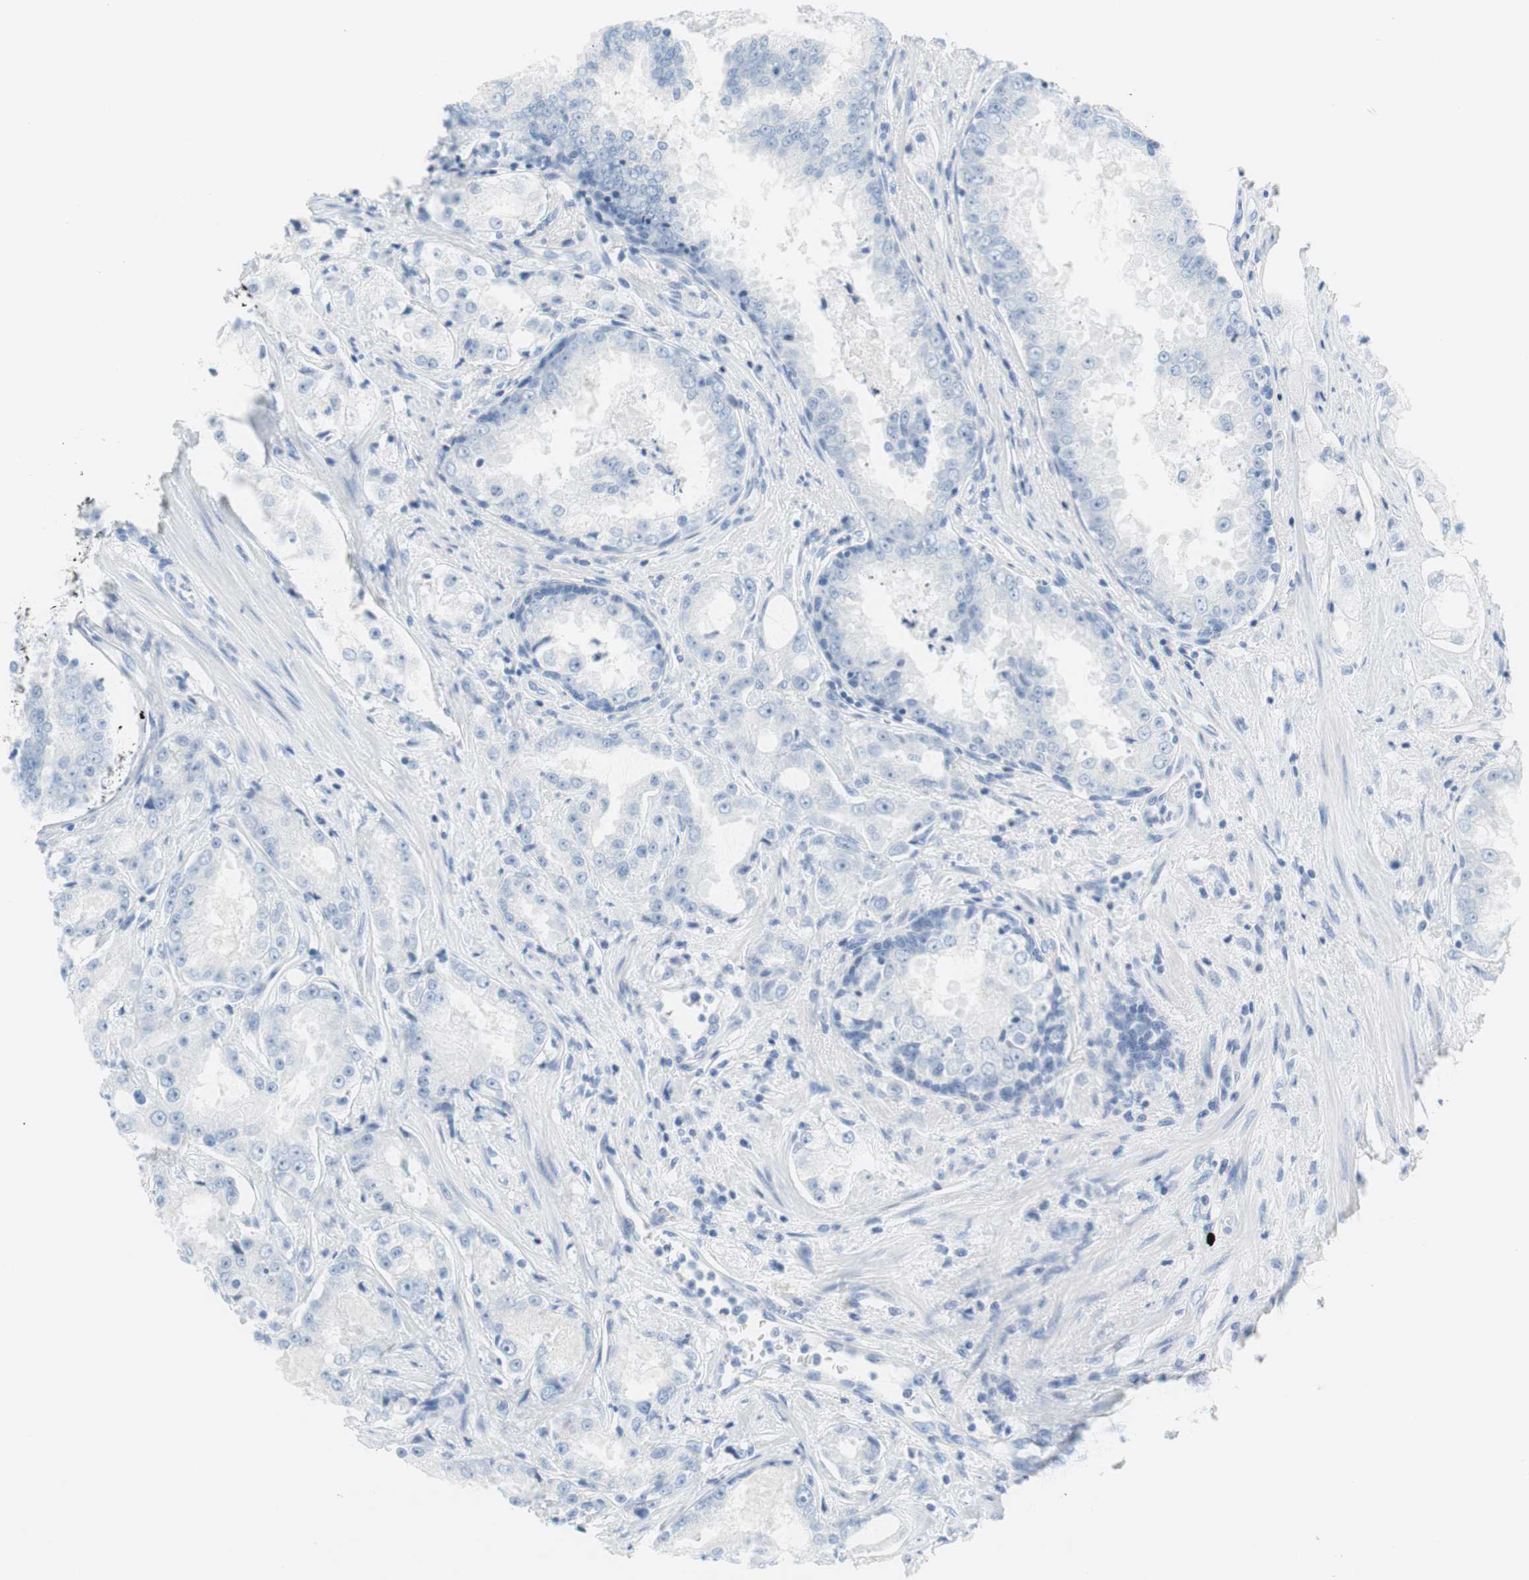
{"staining": {"intensity": "negative", "quantity": "none", "location": "none"}, "tissue": "prostate cancer", "cell_type": "Tumor cells", "image_type": "cancer", "snomed": [{"axis": "morphology", "description": "Adenocarcinoma, High grade"}, {"axis": "topography", "description": "Prostate"}], "caption": "Immunohistochemical staining of high-grade adenocarcinoma (prostate) exhibits no significant positivity in tumor cells.", "gene": "MYH1", "patient": {"sex": "male", "age": 73}}